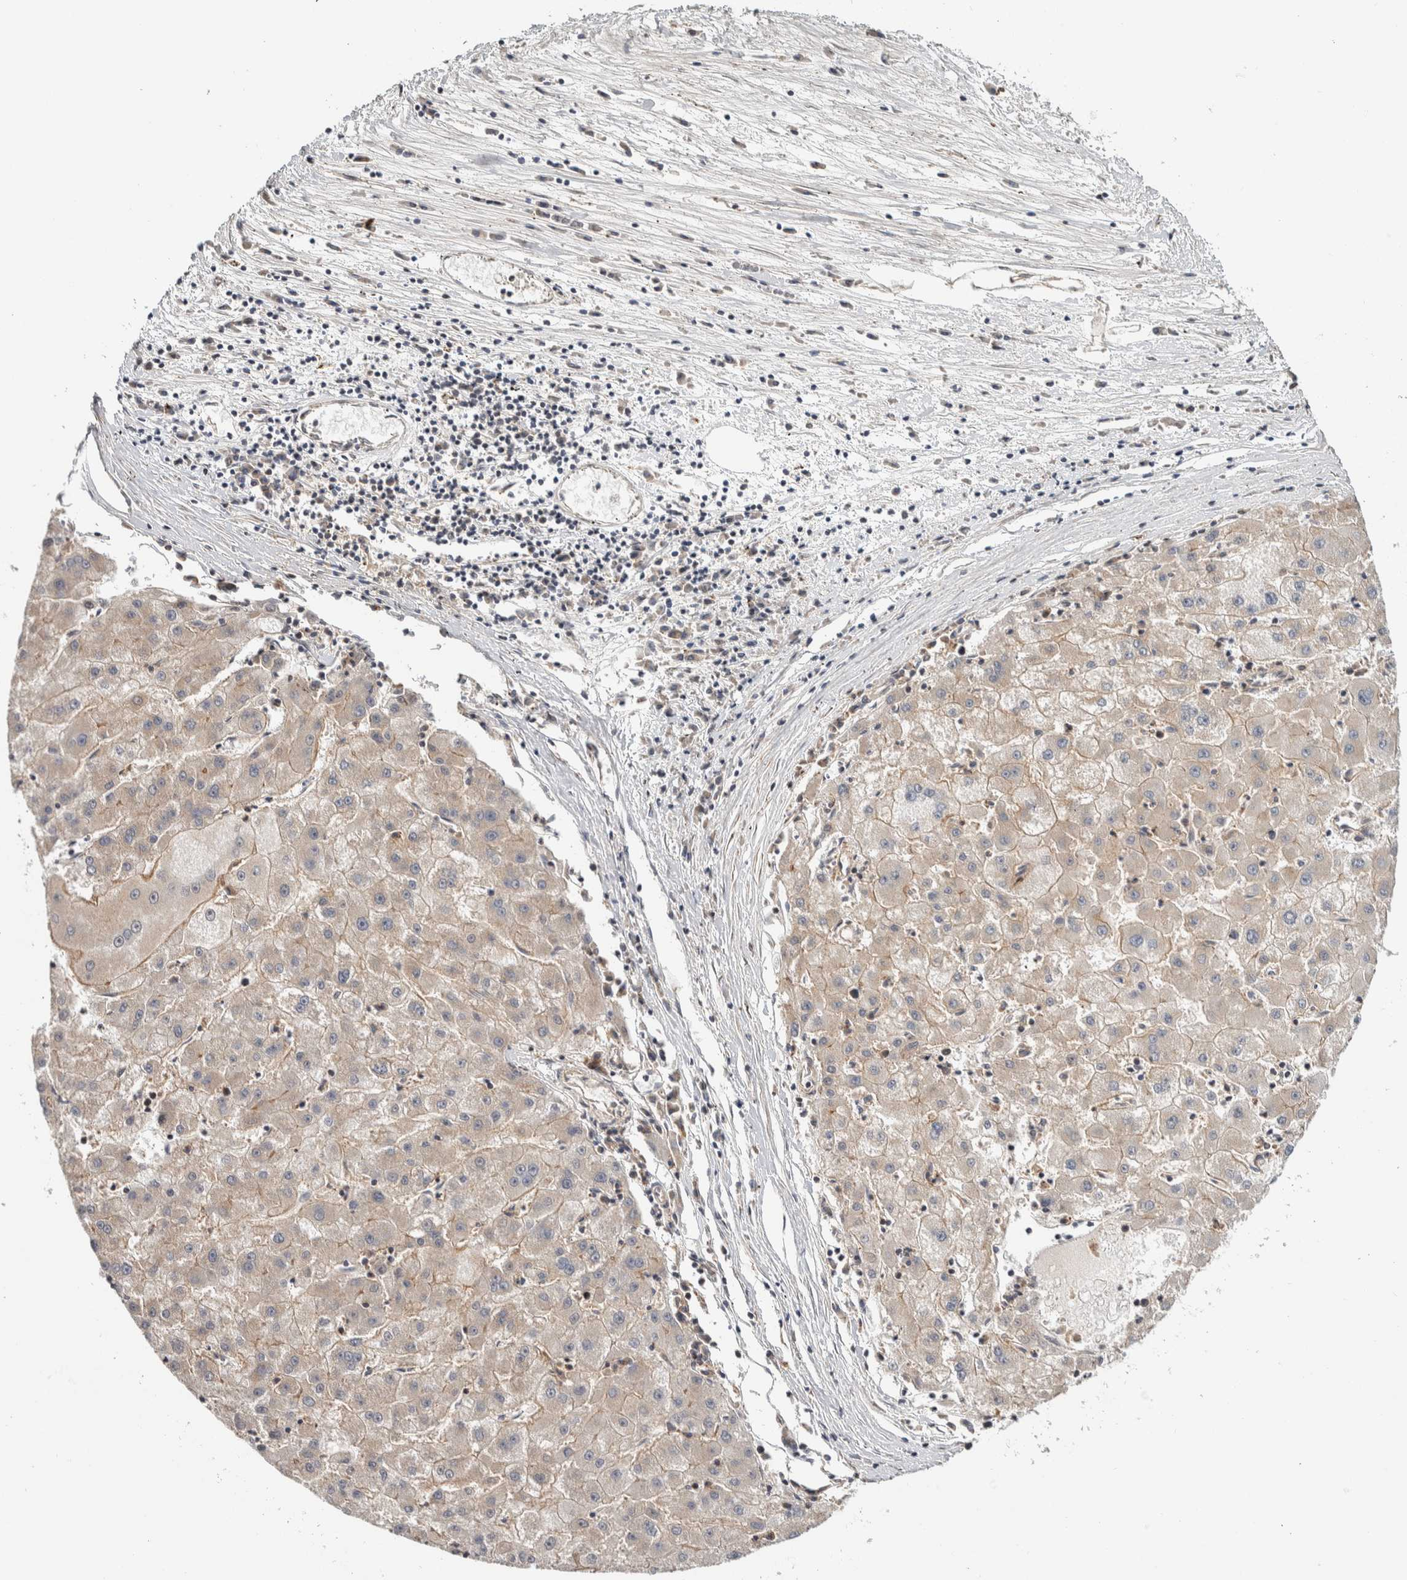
{"staining": {"intensity": "weak", "quantity": "25%-75%", "location": "cytoplasmic/membranous"}, "tissue": "liver cancer", "cell_type": "Tumor cells", "image_type": "cancer", "snomed": [{"axis": "morphology", "description": "Carcinoma, Hepatocellular, NOS"}, {"axis": "topography", "description": "Liver"}], "caption": "Liver cancer (hepatocellular carcinoma) stained for a protein (brown) exhibits weak cytoplasmic/membranous positive positivity in about 25%-75% of tumor cells.", "gene": "CHMP4C", "patient": {"sex": "male", "age": 72}}